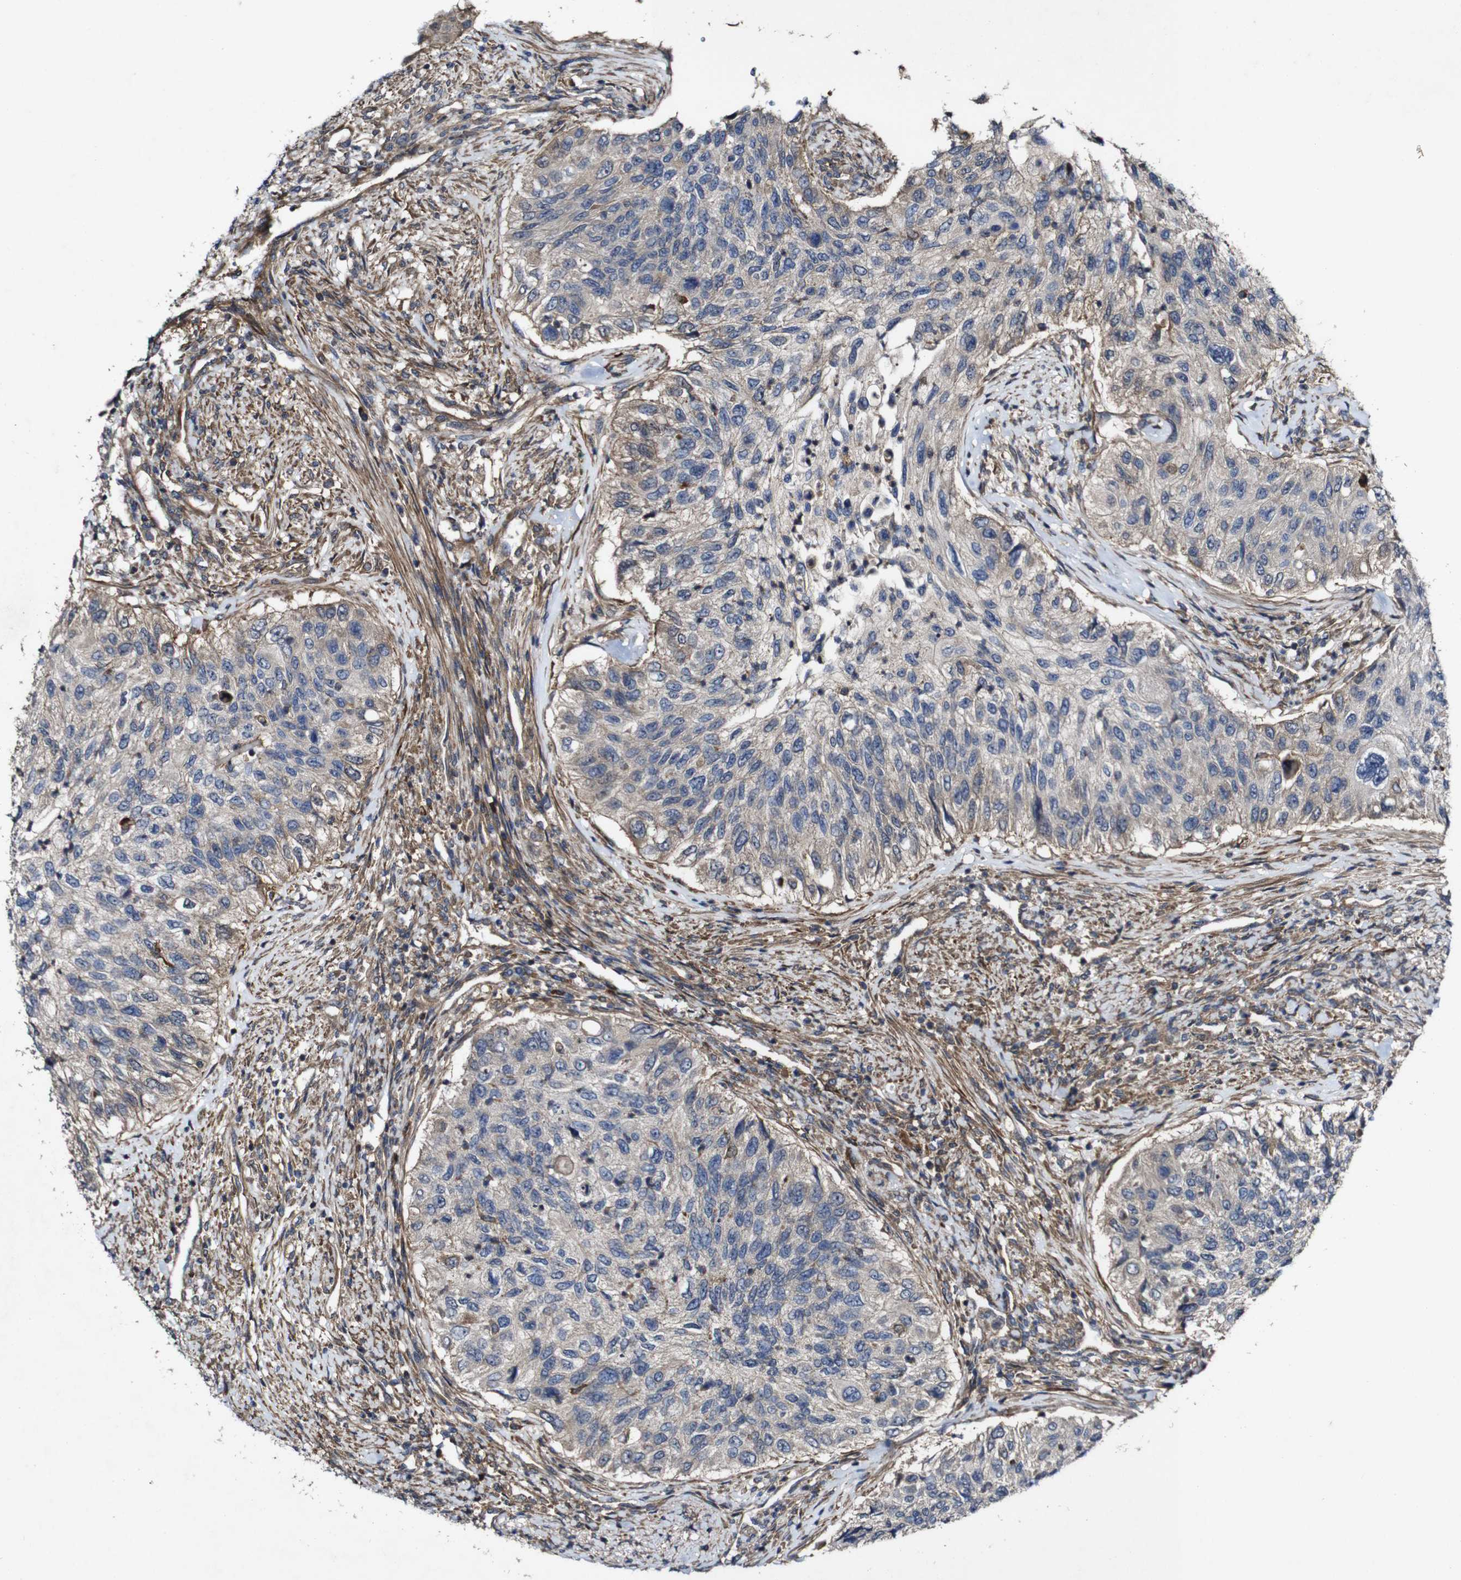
{"staining": {"intensity": "weak", "quantity": "<25%", "location": "cytoplasmic/membranous"}, "tissue": "urothelial cancer", "cell_type": "Tumor cells", "image_type": "cancer", "snomed": [{"axis": "morphology", "description": "Urothelial carcinoma, High grade"}, {"axis": "topography", "description": "Urinary bladder"}], "caption": "High-grade urothelial carcinoma stained for a protein using IHC reveals no positivity tumor cells.", "gene": "GSDME", "patient": {"sex": "female", "age": 60}}